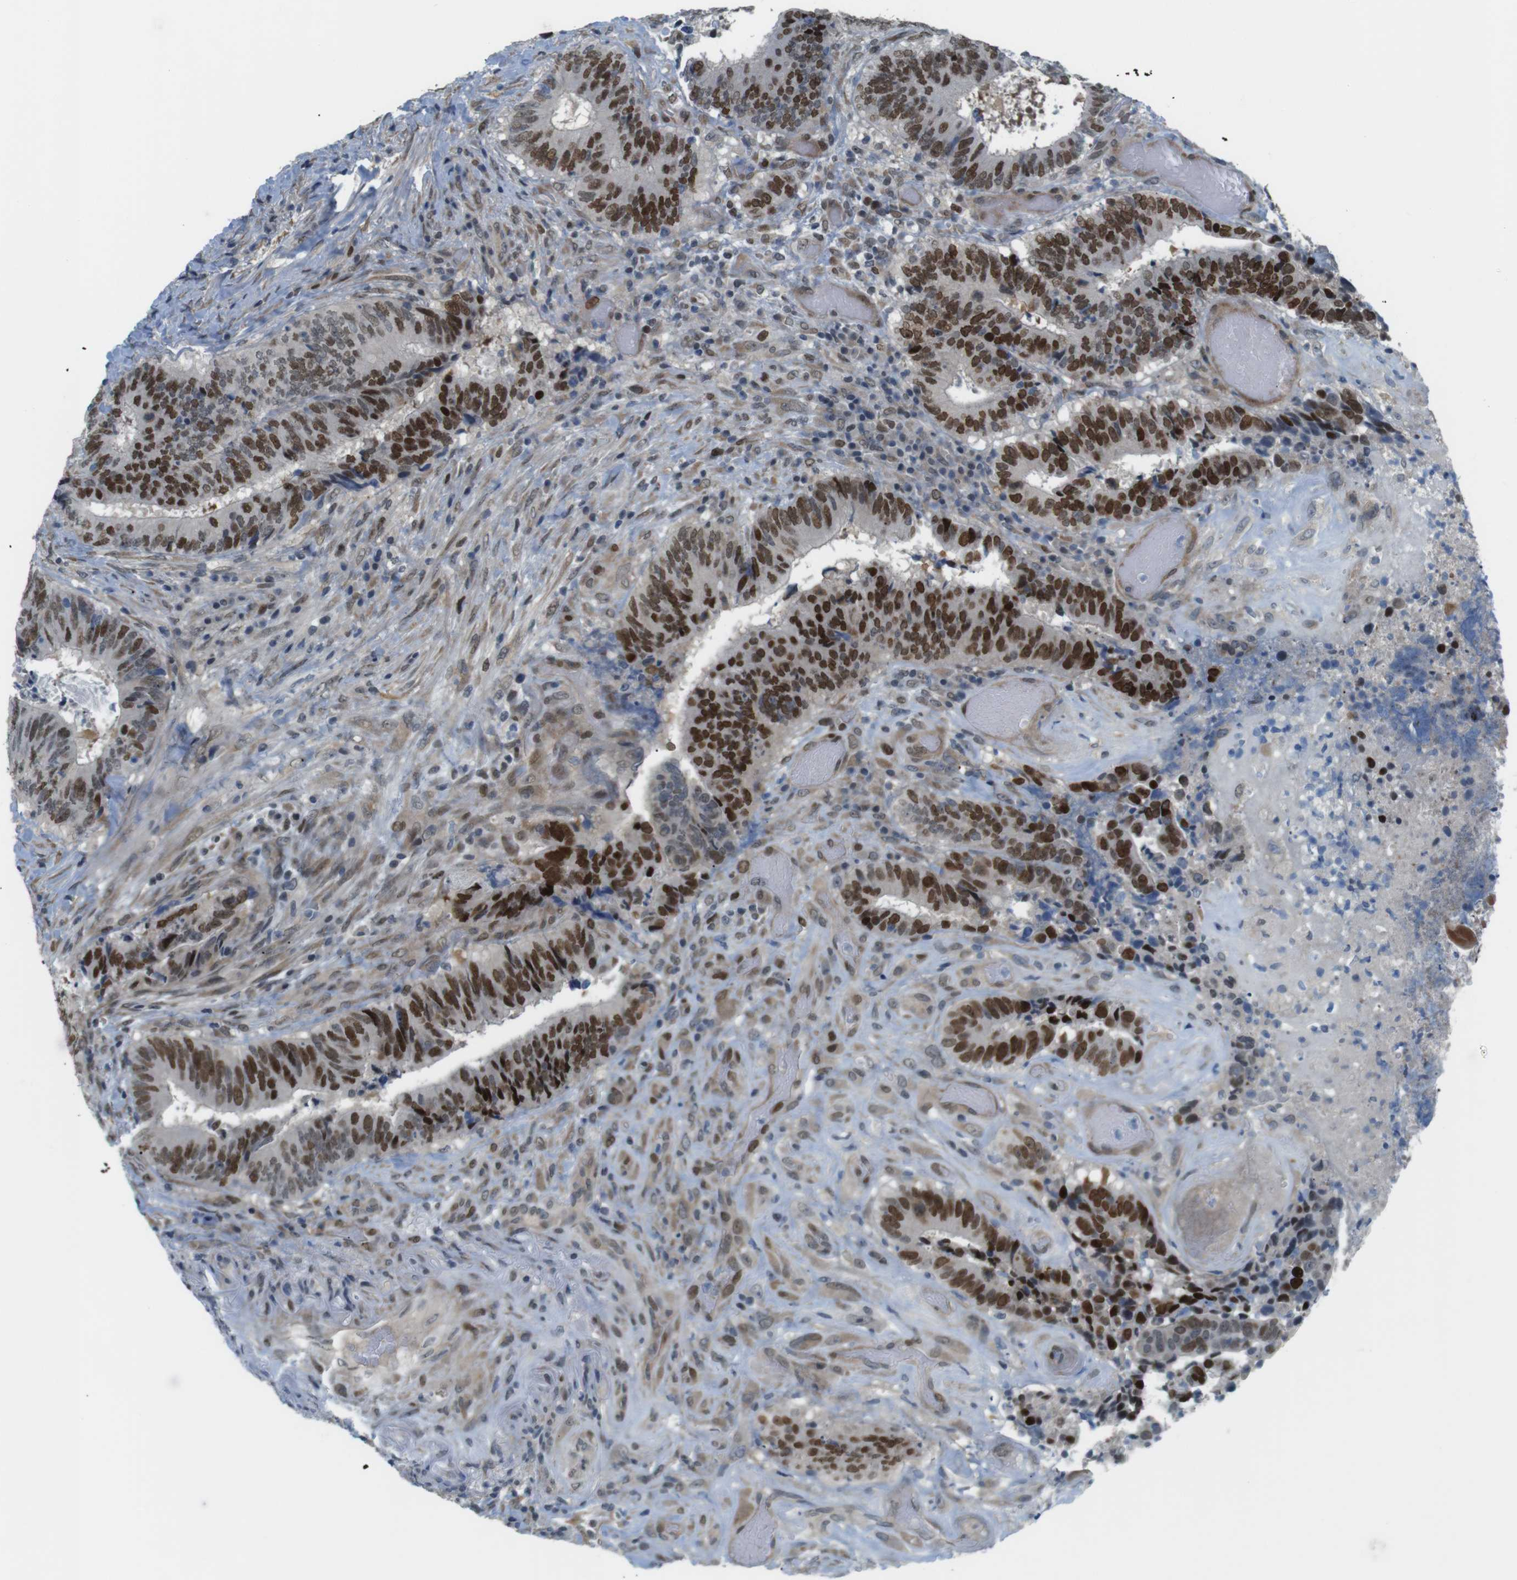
{"staining": {"intensity": "strong", "quantity": "25%-75%", "location": "nuclear"}, "tissue": "colorectal cancer", "cell_type": "Tumor cells", "image_type": "cancer", "snomed": [{"axis": "morphology", "description": "Adenocarcinoma, NOS"}, {"axis": "topography", "description": "Rectum"}], "caption": "Brown immunohistochemical staining in adenocarcinoma (colorectal) reveals strong nuclear staining in about 25%-75% of tumor cells. The staining is performed using DAB brown chromogen to label protein expression. The nuclei are counter-stained blue using hematoxylin.", "gene": "SMCO2", "patient": {"sex": "male", "age": 72}}